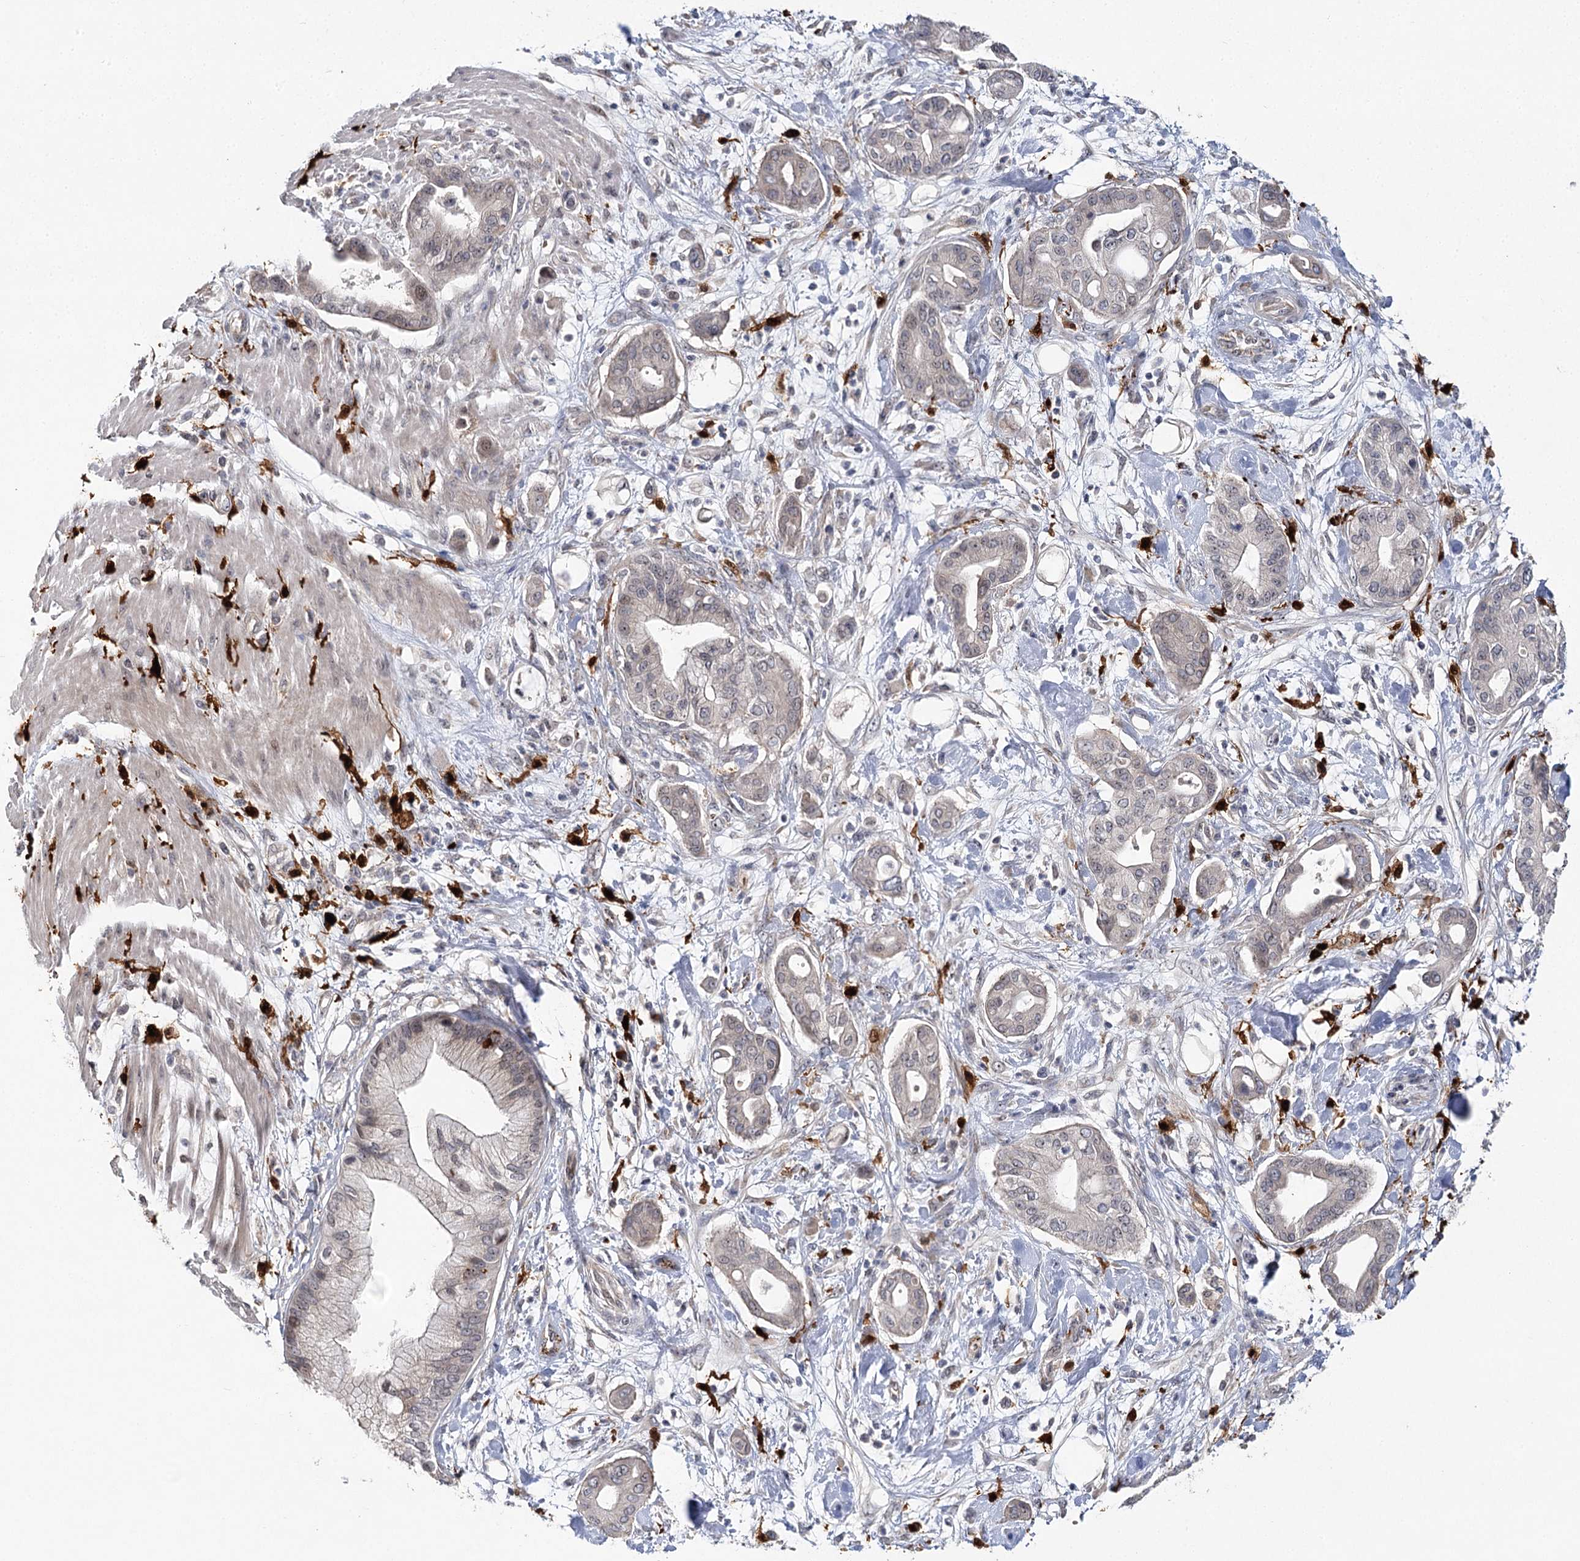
{"staining": {"intensity": "weak", "quantity": "<25%", "location": "cytoplasmic/membranous,nuclear"}, "tissue": "pancreatic cancer", "cell_type": "Tumor cells", "image_type": "cancer", "snomed": [{"axis": "morphology", "description": "Adenocarcinoma, NOS"}, {"axis": "morphology", "description": "Adenocarcinoma, metastatic, NOS"}, {"axis": "topography", "description": "Lymph node"}, {"axis": "topography", "description": "Pancreas"}, {"axis": "topography", "description": "Duodenum"}], "caption": "This is an immunohistochemistry histopathology image of human adenocarcinoma (pancreatic). There is no expression in tumor cells.", "gene": "WDR36", "patient": {"sex": "female", "age": 64}}